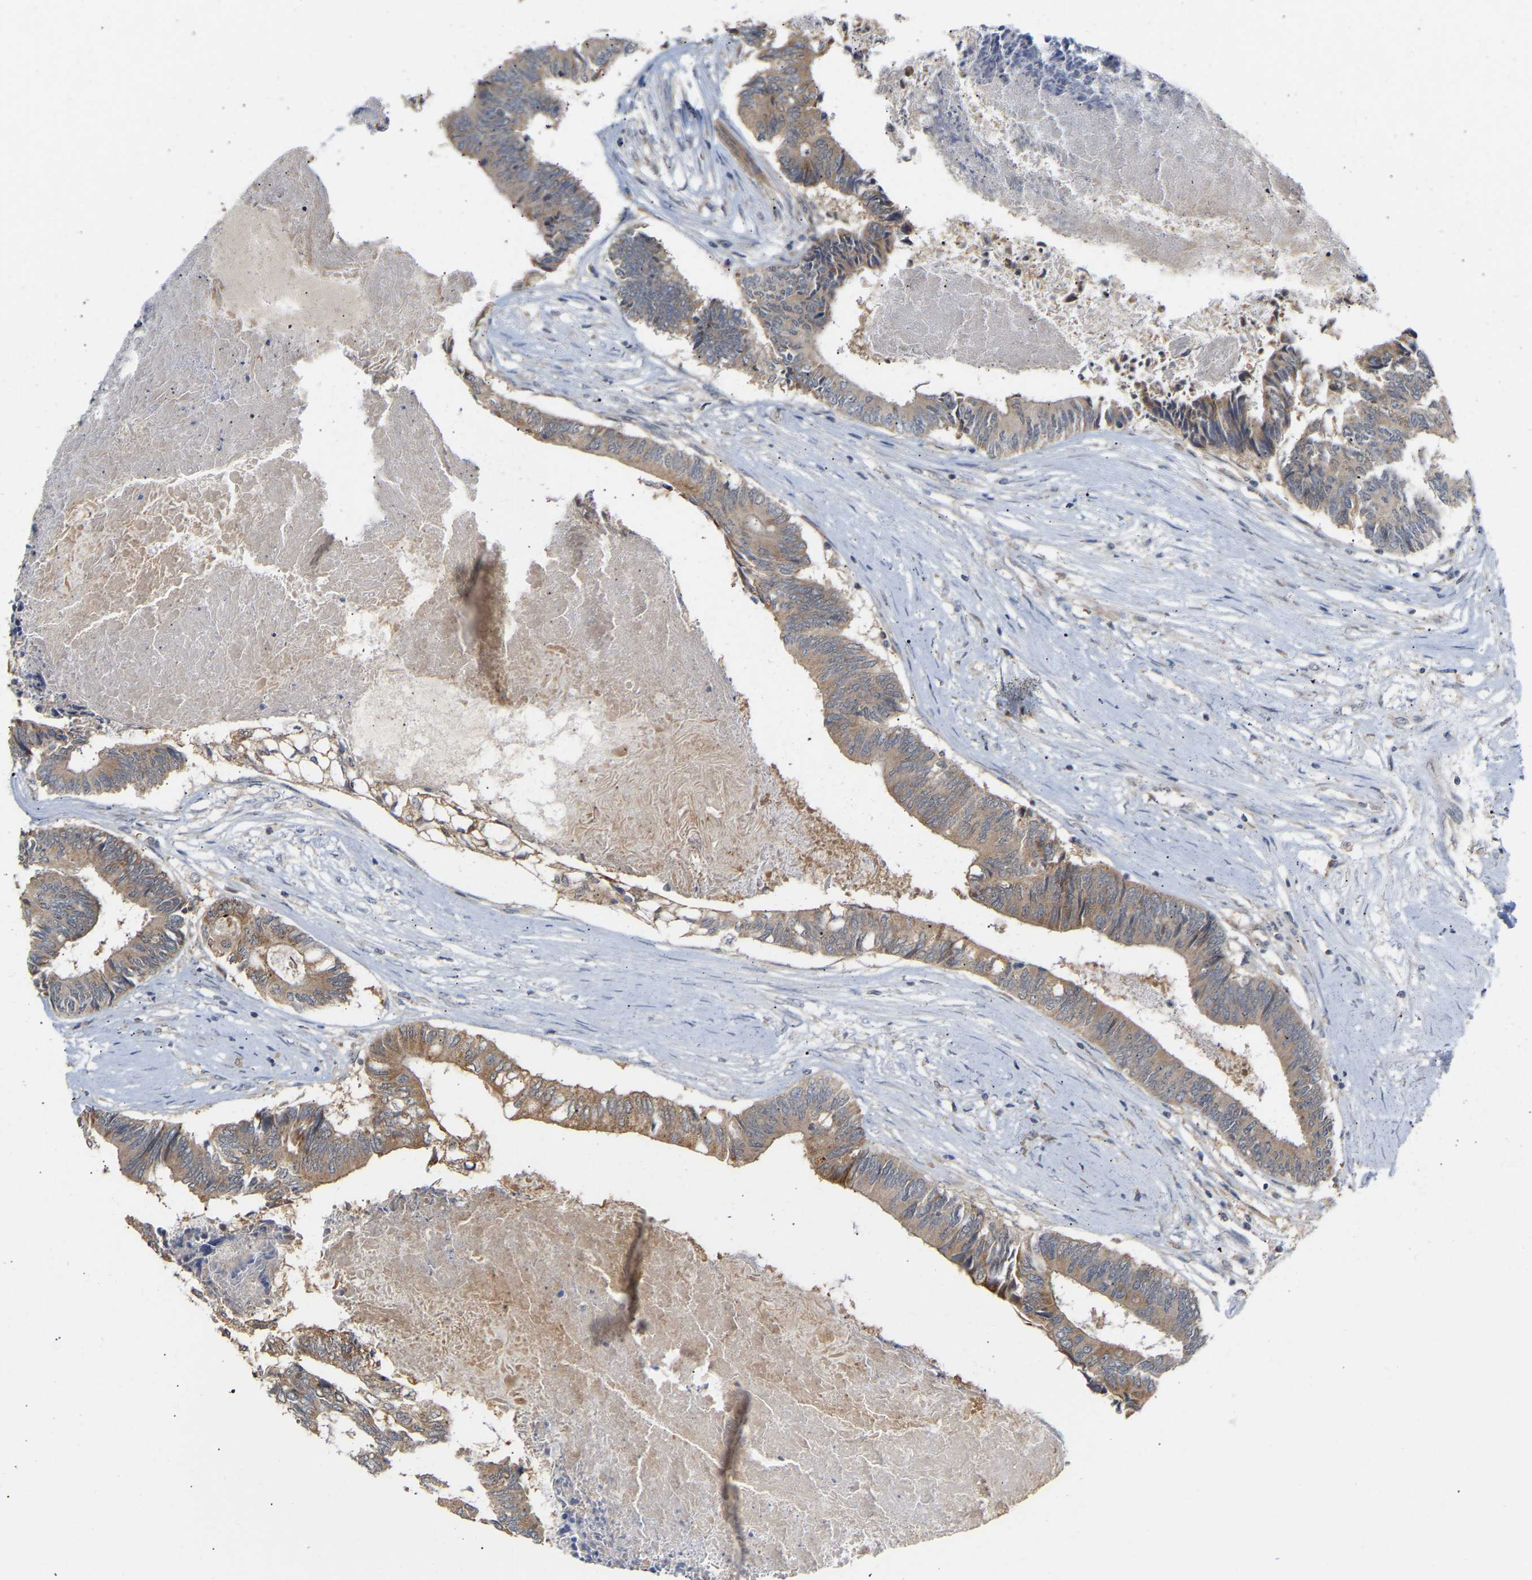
{"staining": {"intensity": "moderate", "quantity": "<25%", "location": "cytoplasmic/membranous"}, "tissue": "colorectal cancer", "cell_type": "Tumor cells", "image_type": "cancer", "snomed": [{"axis": "morphology", "description": "Adenocarcinoma, NOS"}, {"axis": "topography", "description": "Rectum"}], "caption": "Protein expression analysis of human adenocarcinoma (colorectal) reveals moderate cytoplasmic/membranous positivity in approximately <25% of tumor cells.", "gene": "TPMT", "patient": {"sex": "male", "age": 63}}